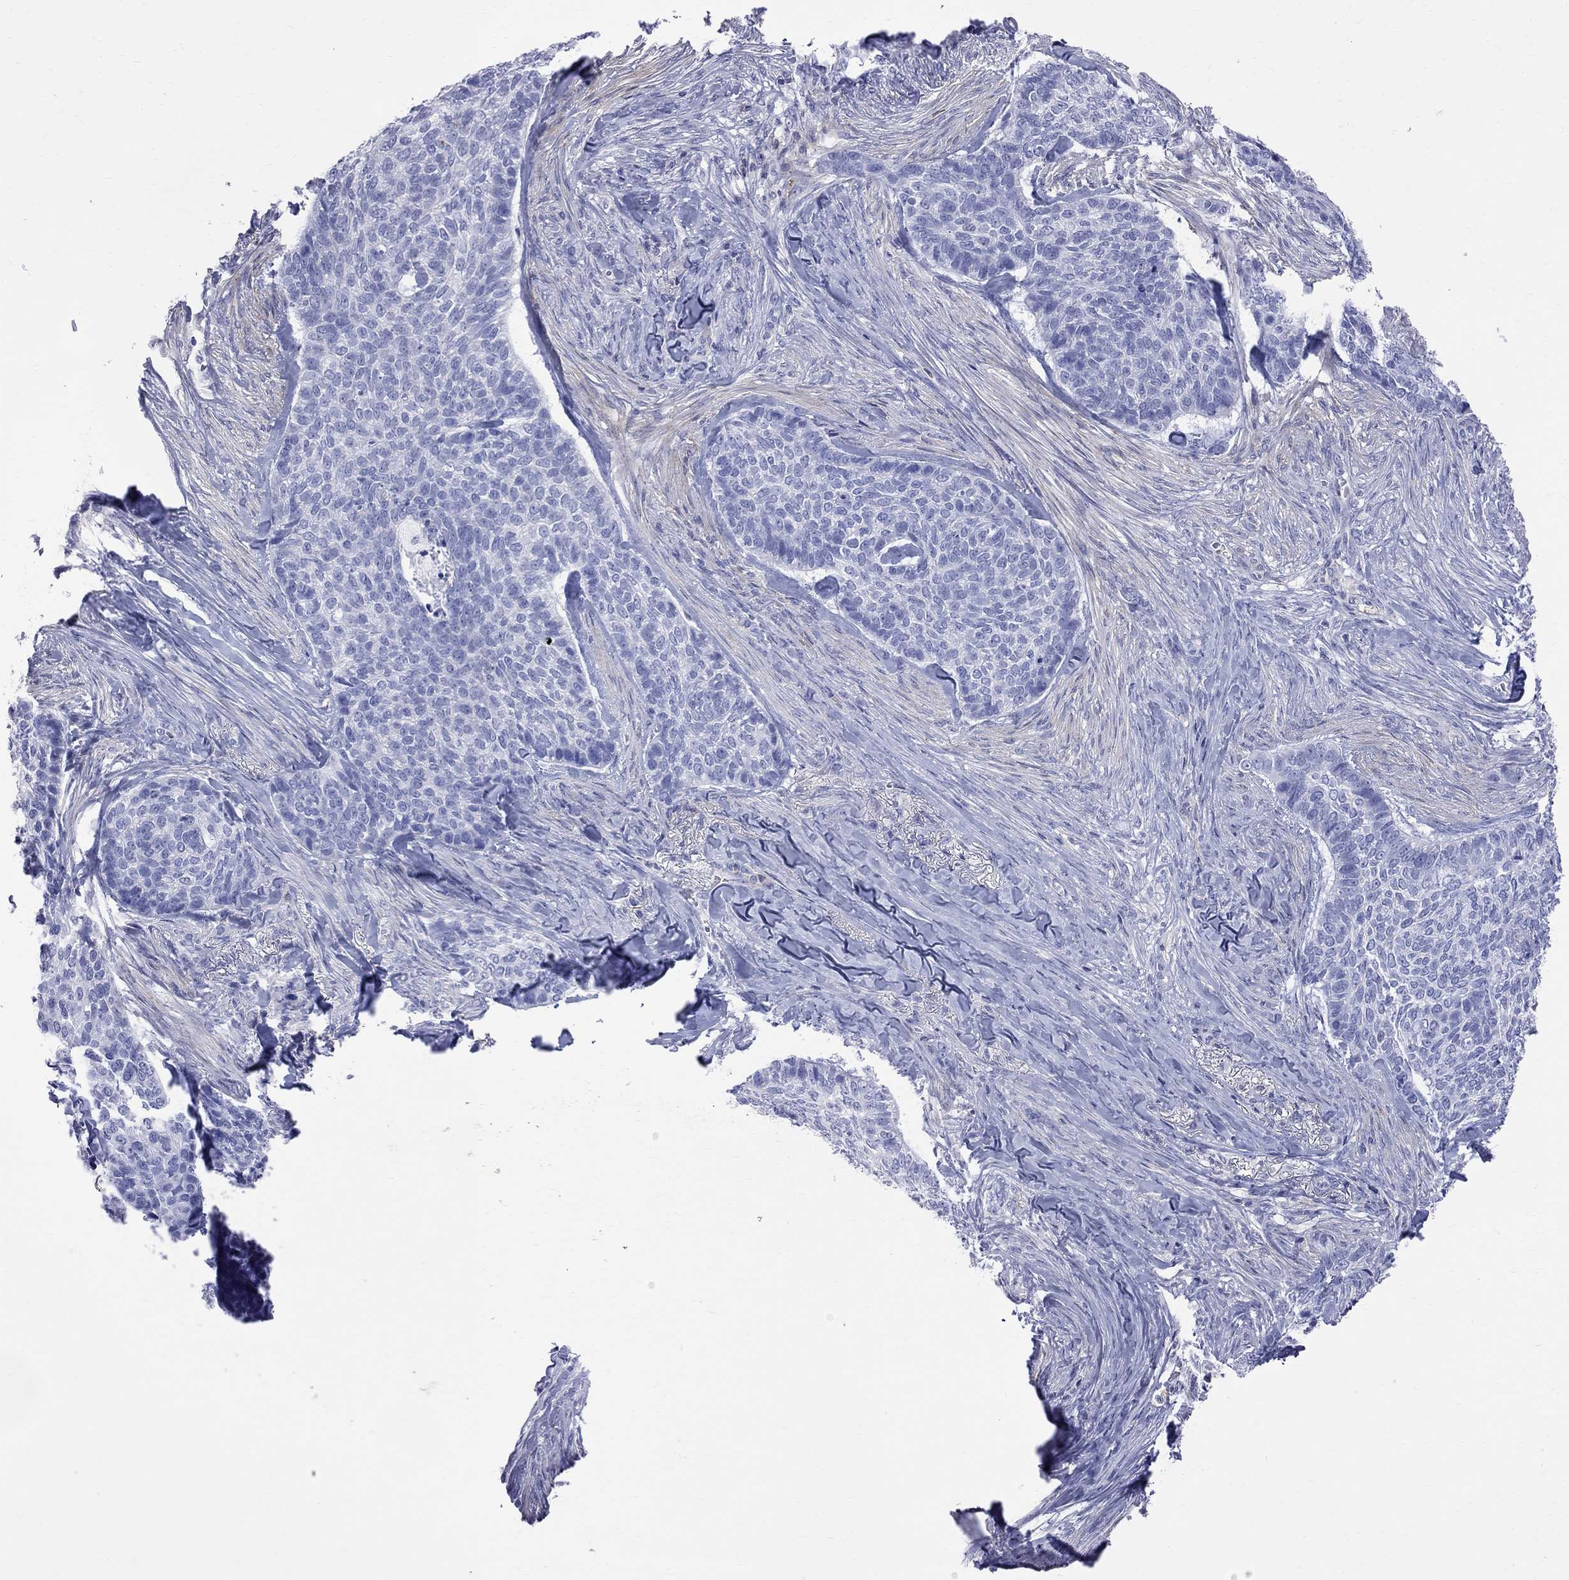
{"staining": {"intensity": "negative", "quantity": "none", "location": "none"}, "tissue": "skin cancer", "cell_type": "Tumor cells", "image_type": "cancer", "snomed": [{"axis": "morphology", "description": "Basal cell carcinoma"}, {"axis": "topography", "description": "Skin"}], "caption": "Immunohistochemistry of basal cell carcinoma (skin) exhibits no expression in tumor cells.", "gene": "S100A3", "patient": {"sex": "female", "age": 69}}